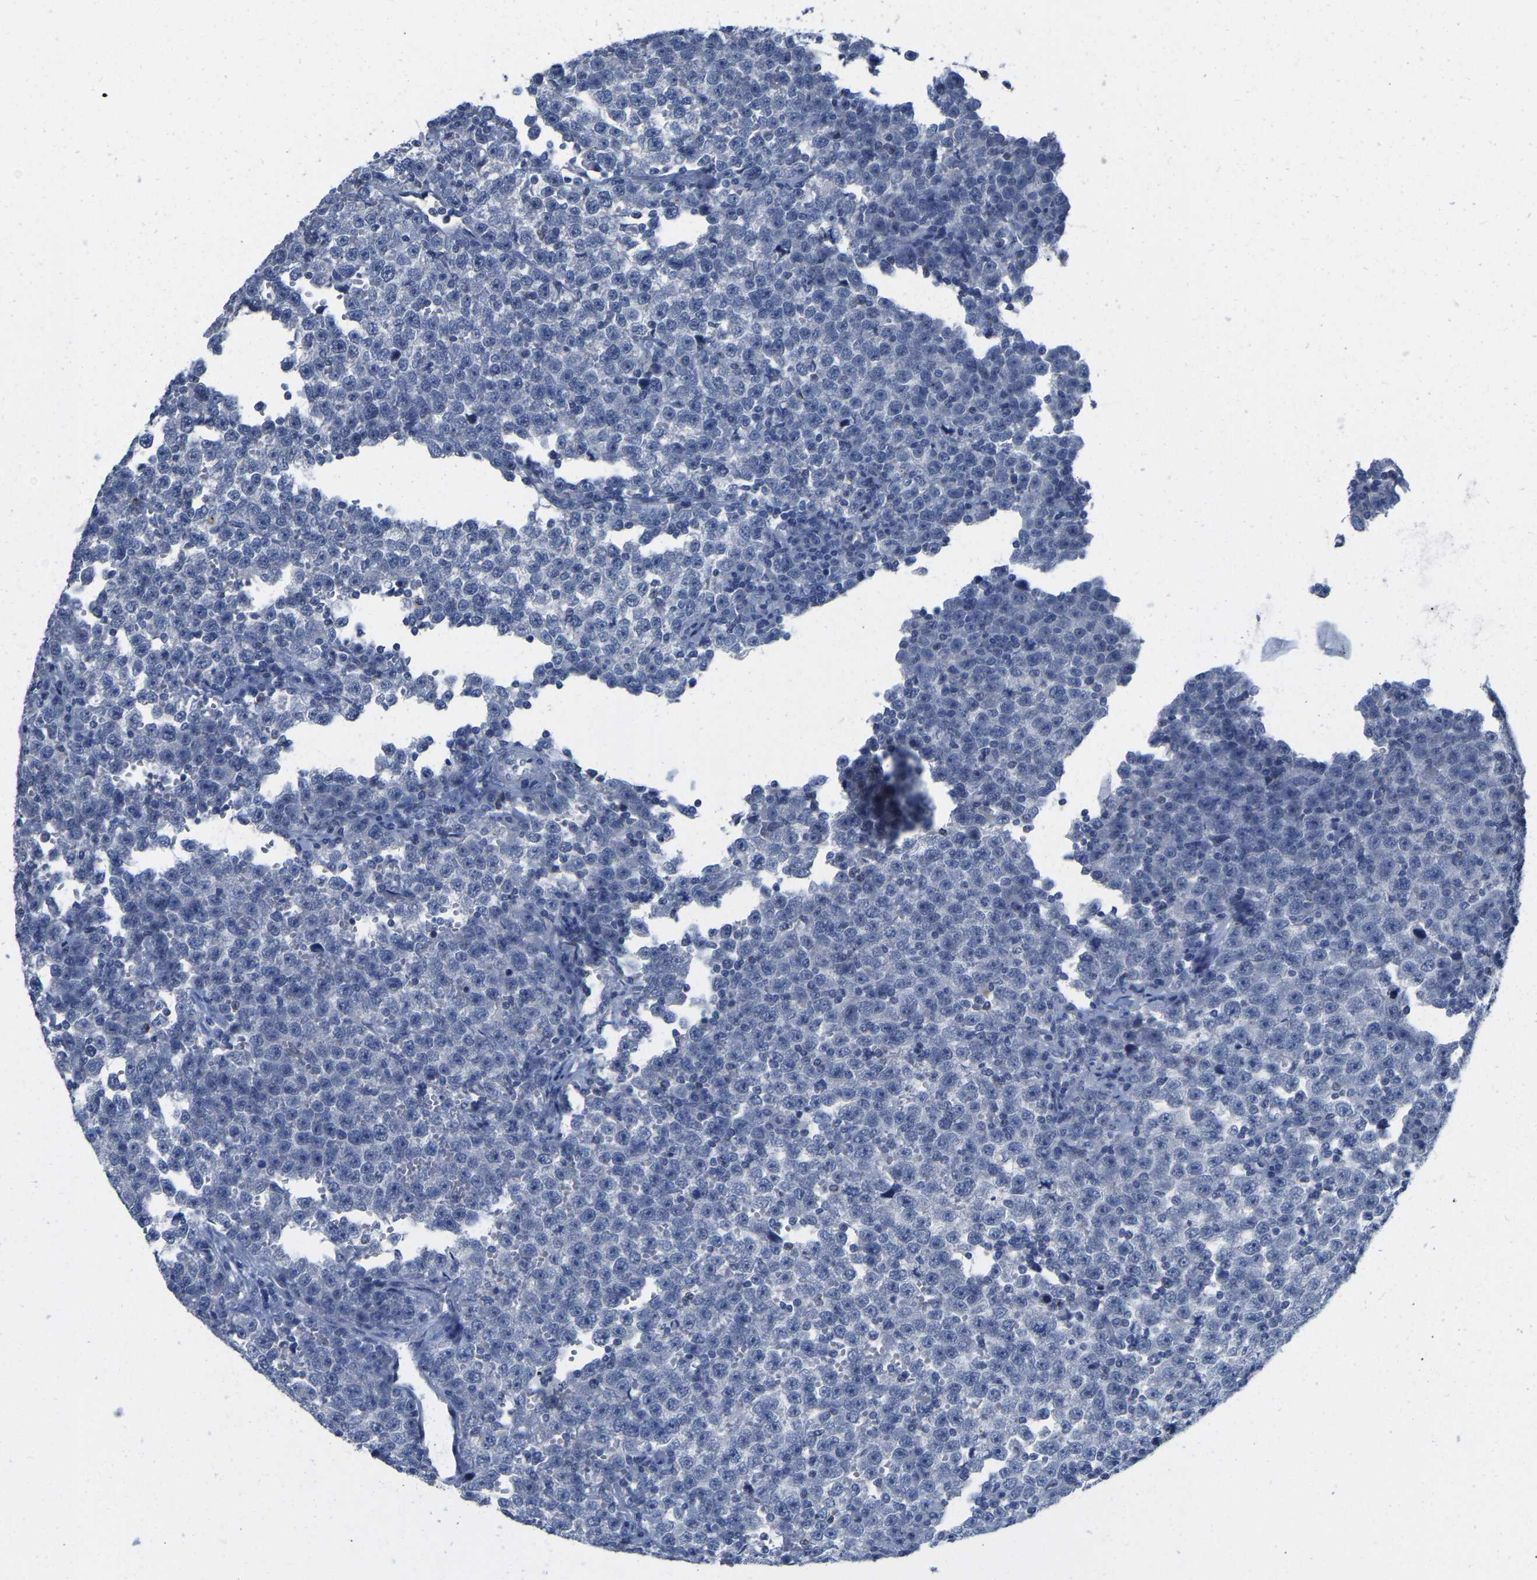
{"staining": {"intensity": "negative", "quantity": "none", "location": "none"}, "tissue": "testis cancer", "cell_type": "Tumor cells", "image_type": "cancer", "snomed": [{"axis": "morphology", "description": "Seminoma, NOS"}, {"axis": "topography", "description": "Testis"}], "caption": "The IHC histopathology image has no significant staining in tumor cells of testis cancer (seminoma) tissue.", "gene": "ULBP2", "patient": {"sex": "male", "age": 43}}